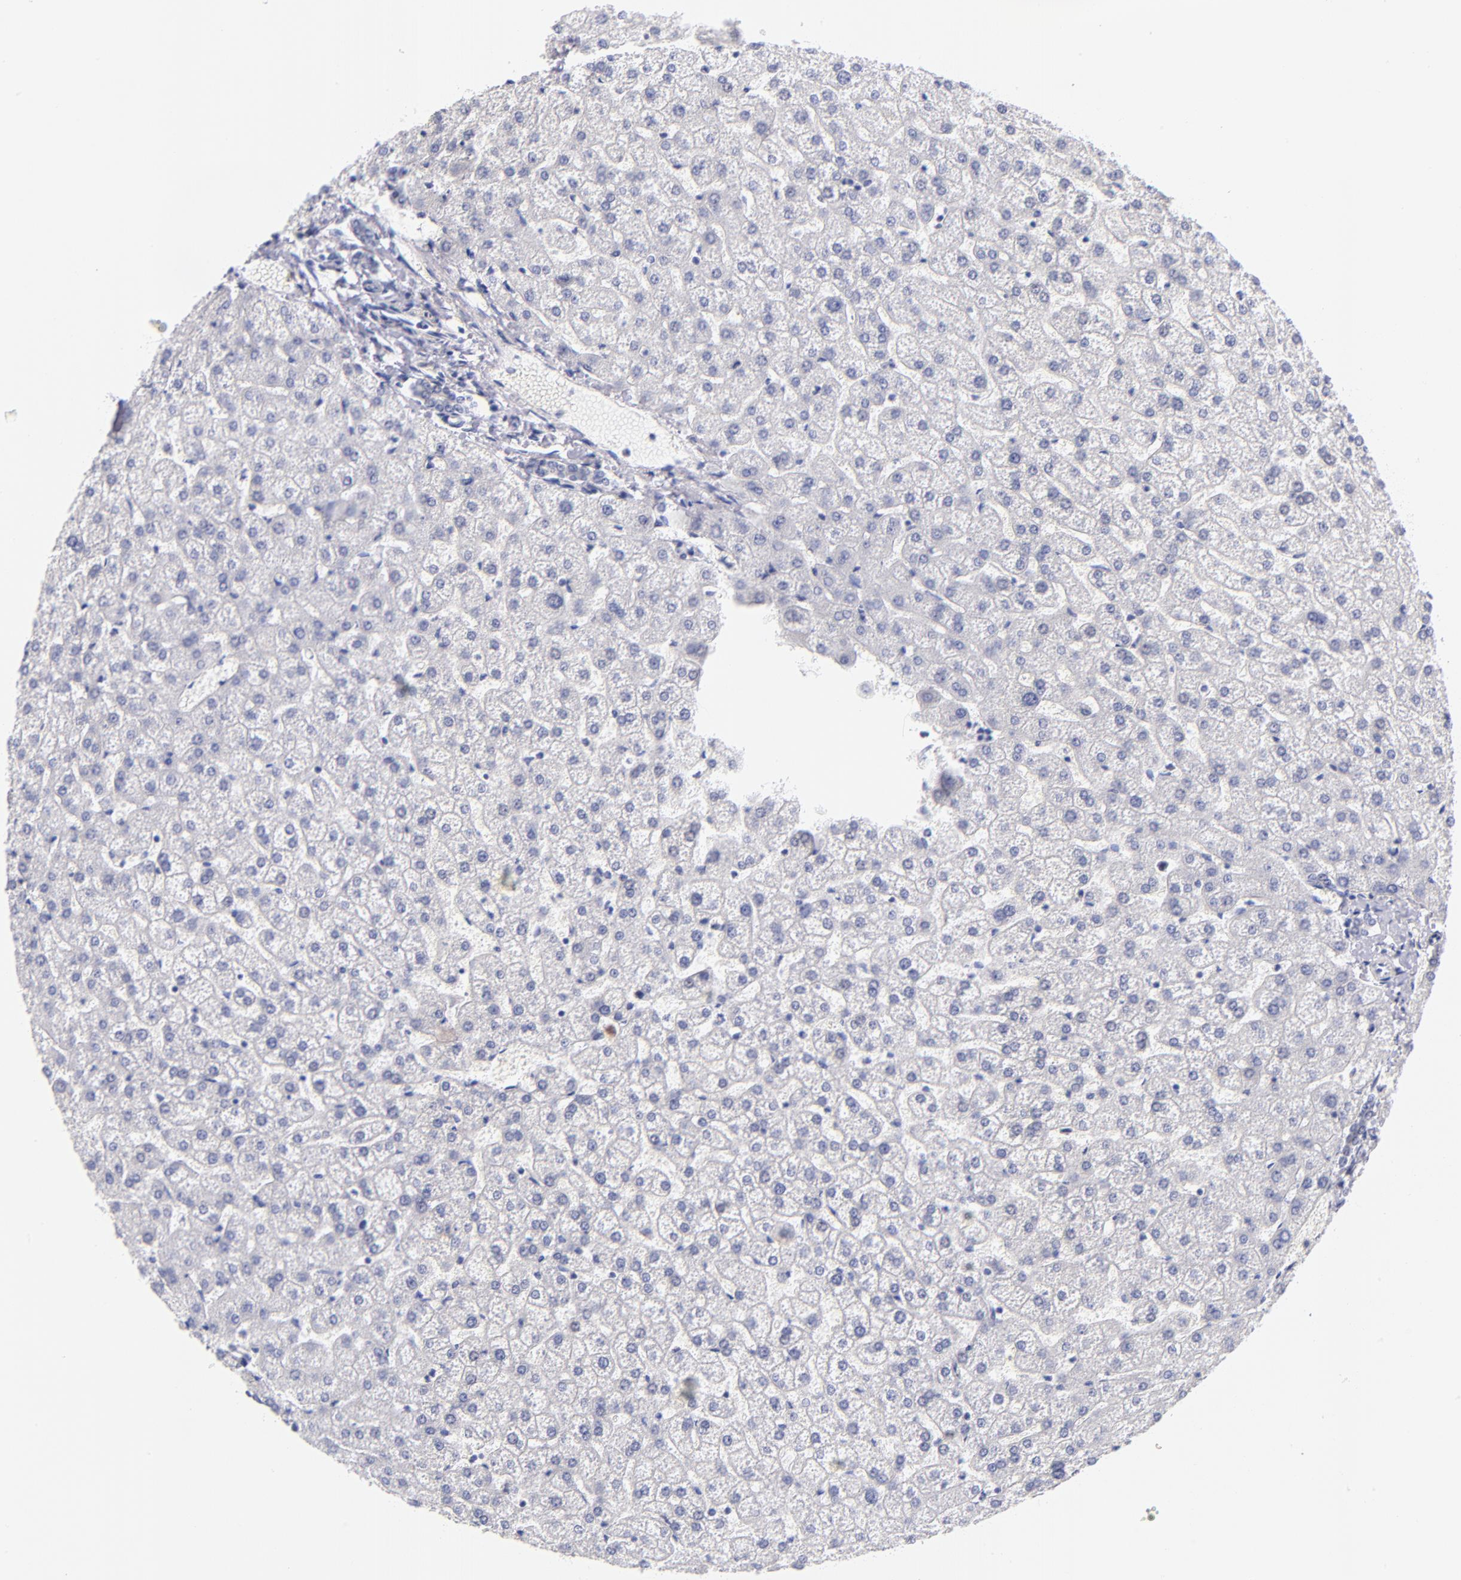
{"staining": {"intensity": "negative", "quantity": "none", "location": "none"}, "tissue": "liver", "cell_type": "Cholangiocytes", "image_type": "normal", "snomed": [{"axis": "morphology", "description": "Normal tissue, NOS"}, {"axis": "topography", "description": "Liver"}], "caption": "The micrograph demonstrates no significant staining in cholangiocytes of liver. Brightfield microscopy of immunohistochemistry (IHC) stained with DAB (brown) and hematoxylin (blue), captured at high magnification.", "gene": "SNRPB", "patient": {"sex": "female", "age": 32}}